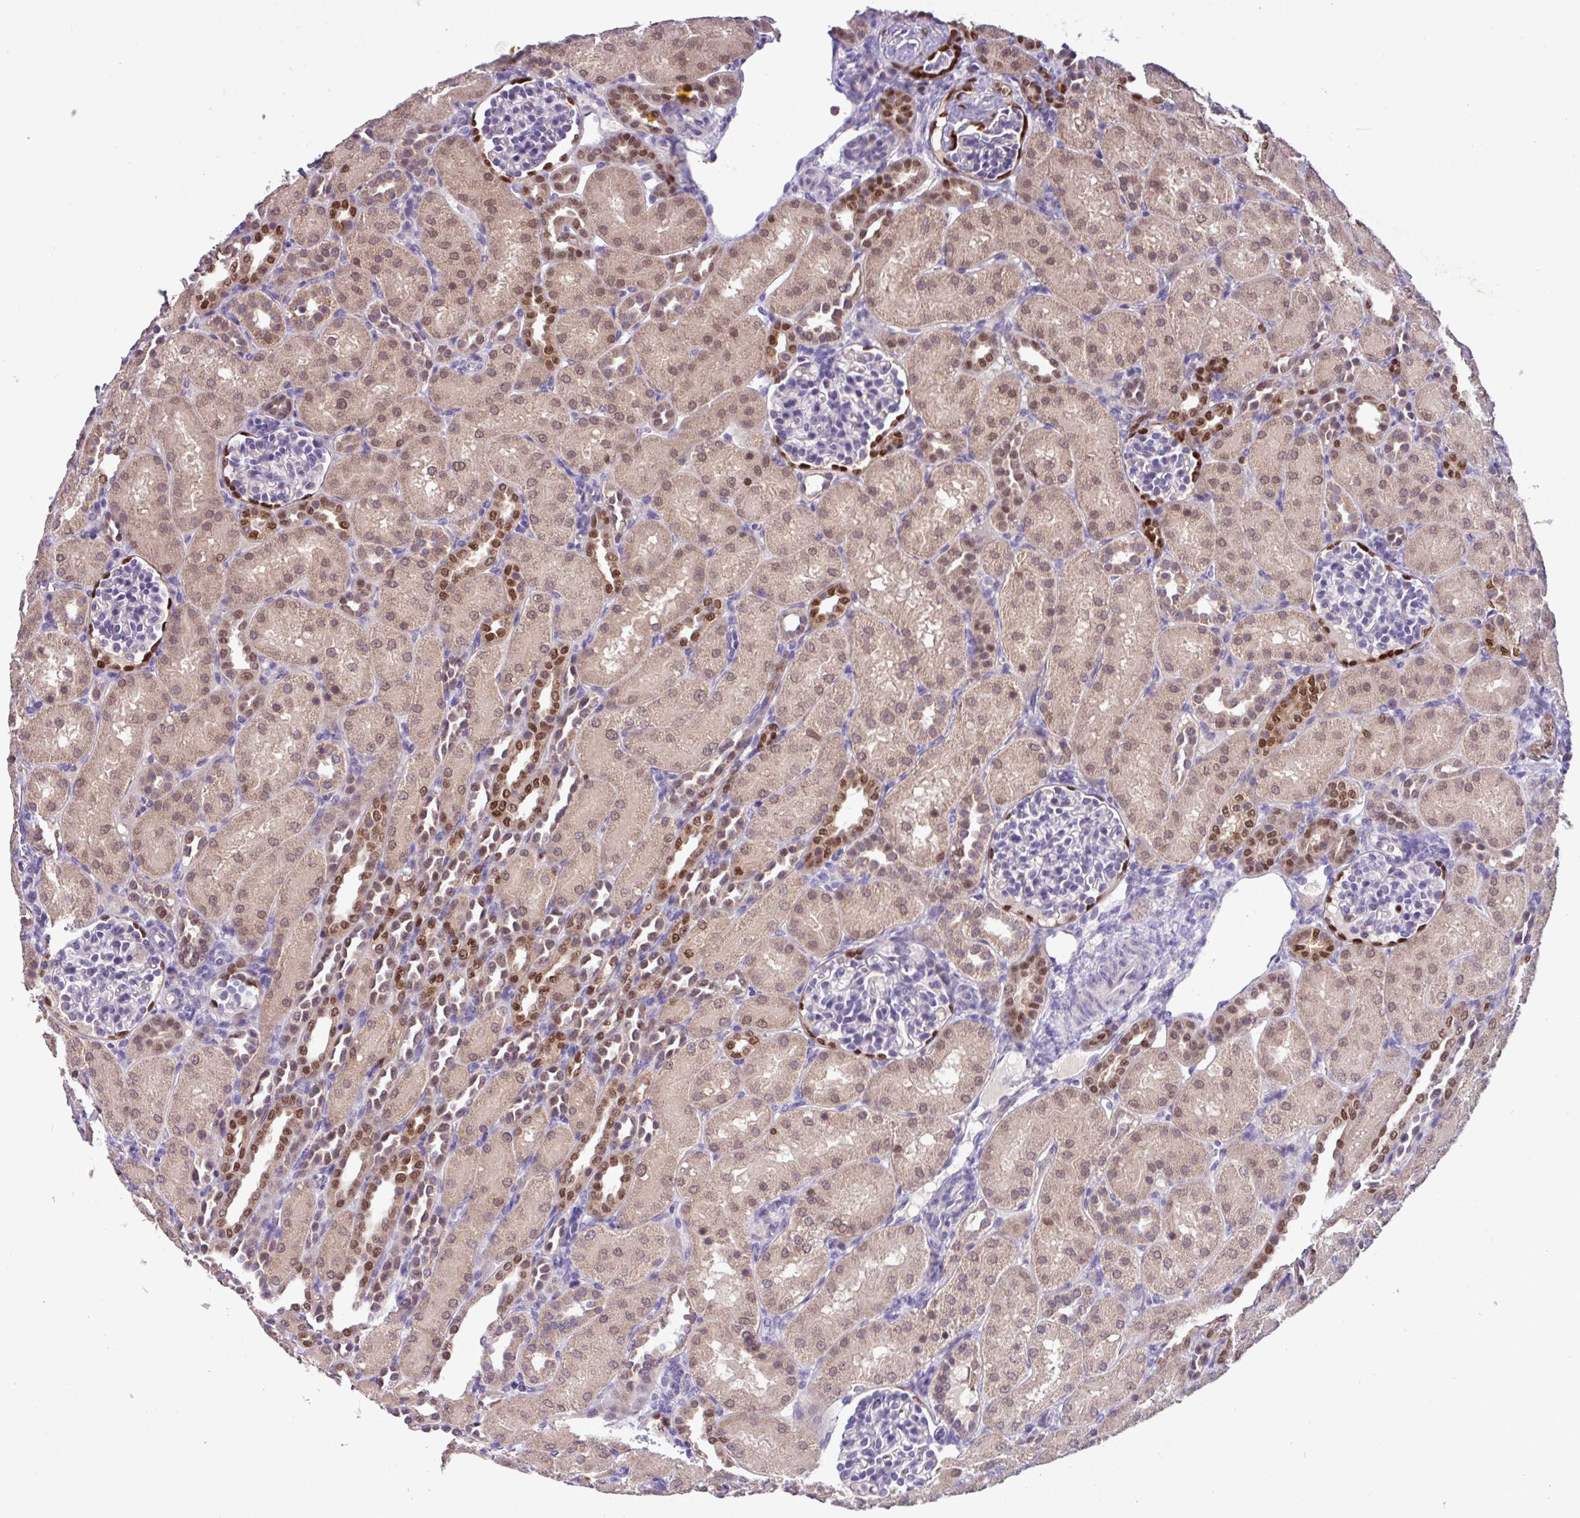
{"staining": {"intensity": "negative", "quantity": "none", "location": "none"}, "tissue": "kidney", "cell_type": "Cells in glomeruli", "image_type": "normal", "snomed": [{"axis": "morphology", "description": "Normal tissue, NOS"}, {"axis": "topography", "description": "Kidney"}], "caption": "Cells in glomeruli show no significant protein staining in normal kidney. (Brightfield microscopy of DAB immunohistochemistry (IHC) at high magnification).", "gene": "PAX8", "patient": {"sex": "male", "age": 1}}